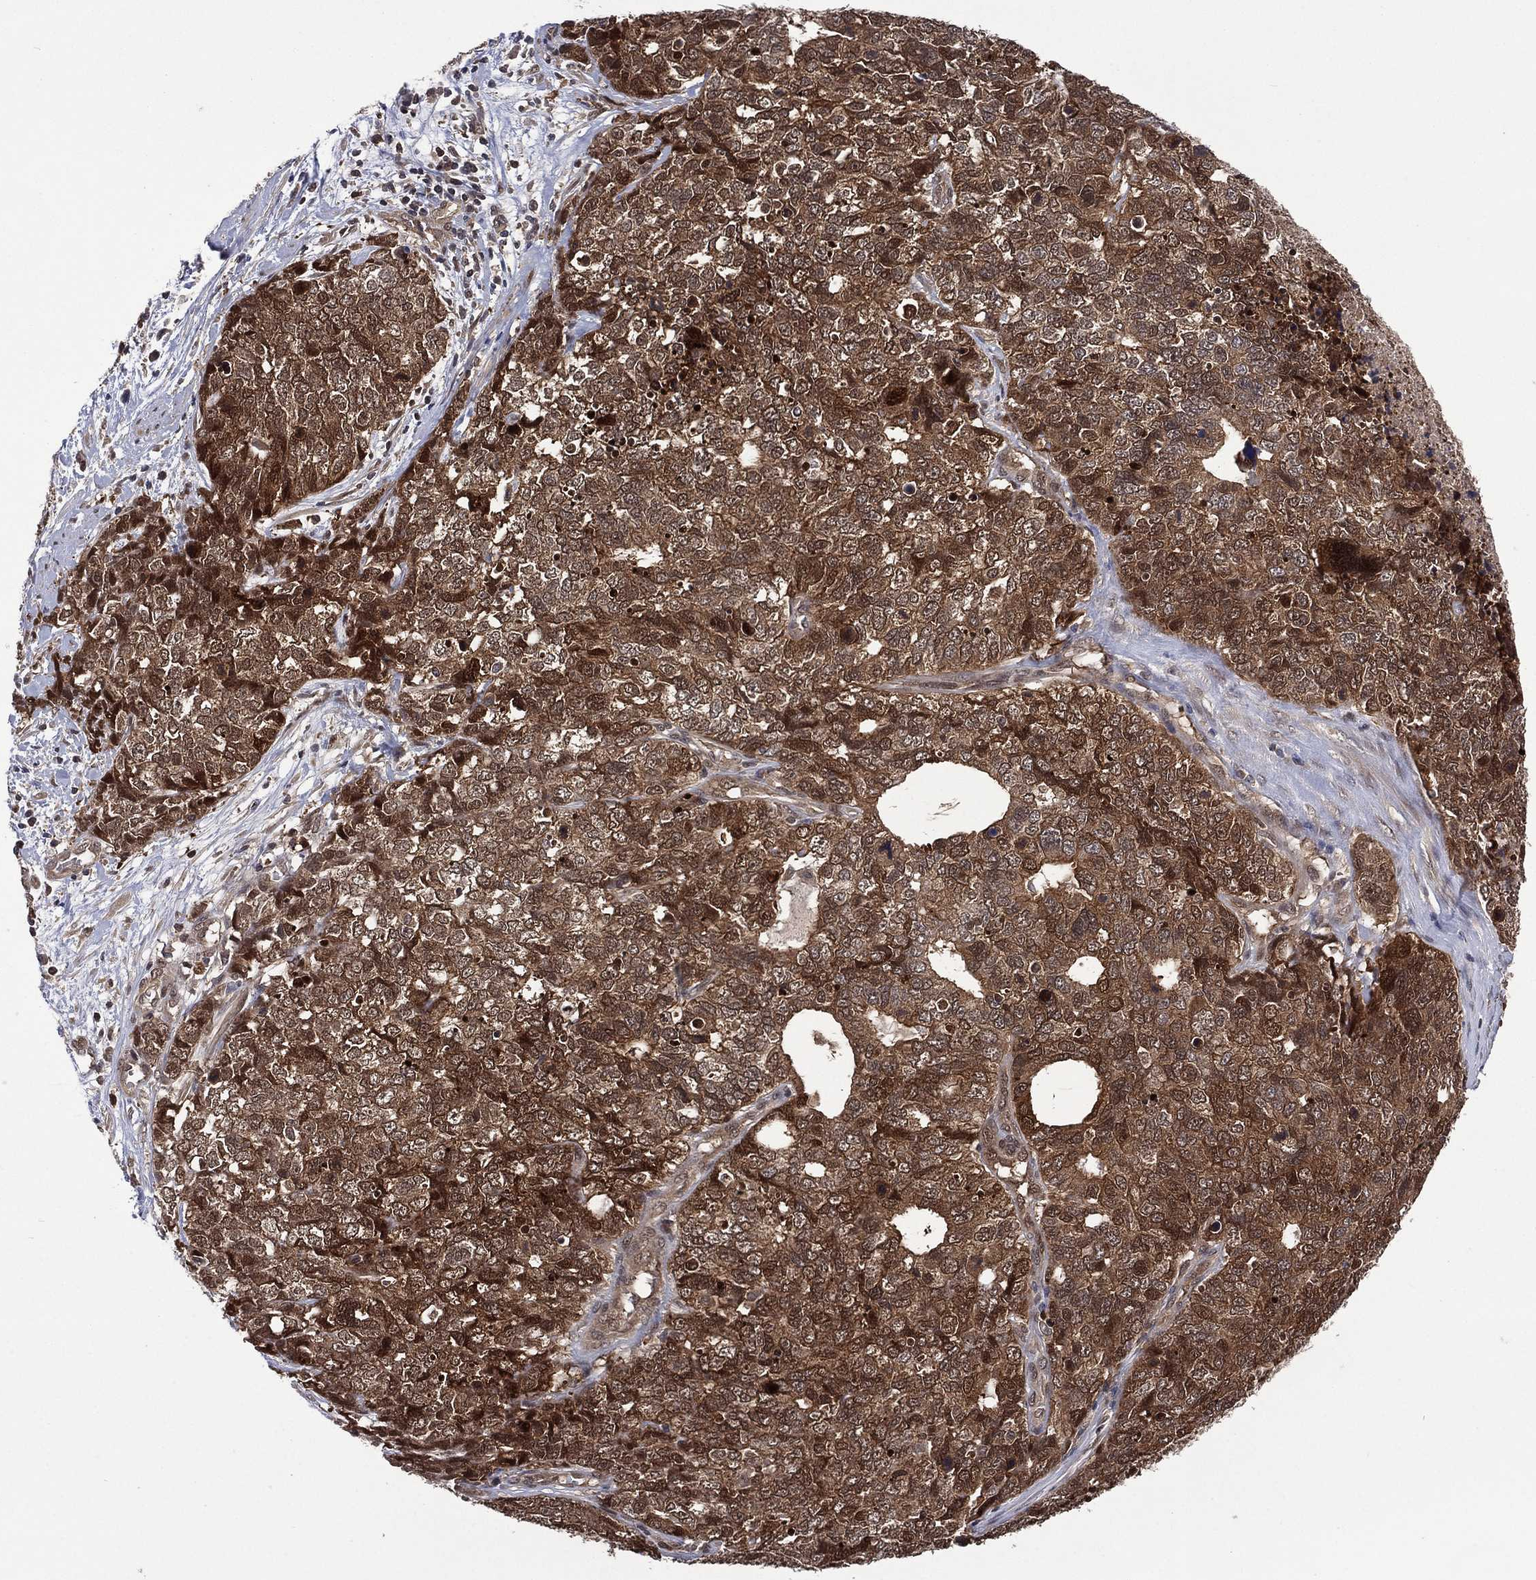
{"staining": {"intensity": "strong", "quantity": ">75%", "location": "cytoplasmic/membranous"}, "tissue": "cervical cancer", "cell_type": "Tumor cells", "image_type": "cancer", "snomed": [{"axis": "morphology", "description": "Squamous cell carcinoma, NOS"}, {"axis": "topography", "description": "Cervix"}], "caption": "Protein expression analysis of human squamous cell carcinoma (cervical) reveals strong cytoplasmic/membranous staining in about >75% of tumor cells.", "gene": "MTAP", "patient": {"sex": "female", "age": 63}}